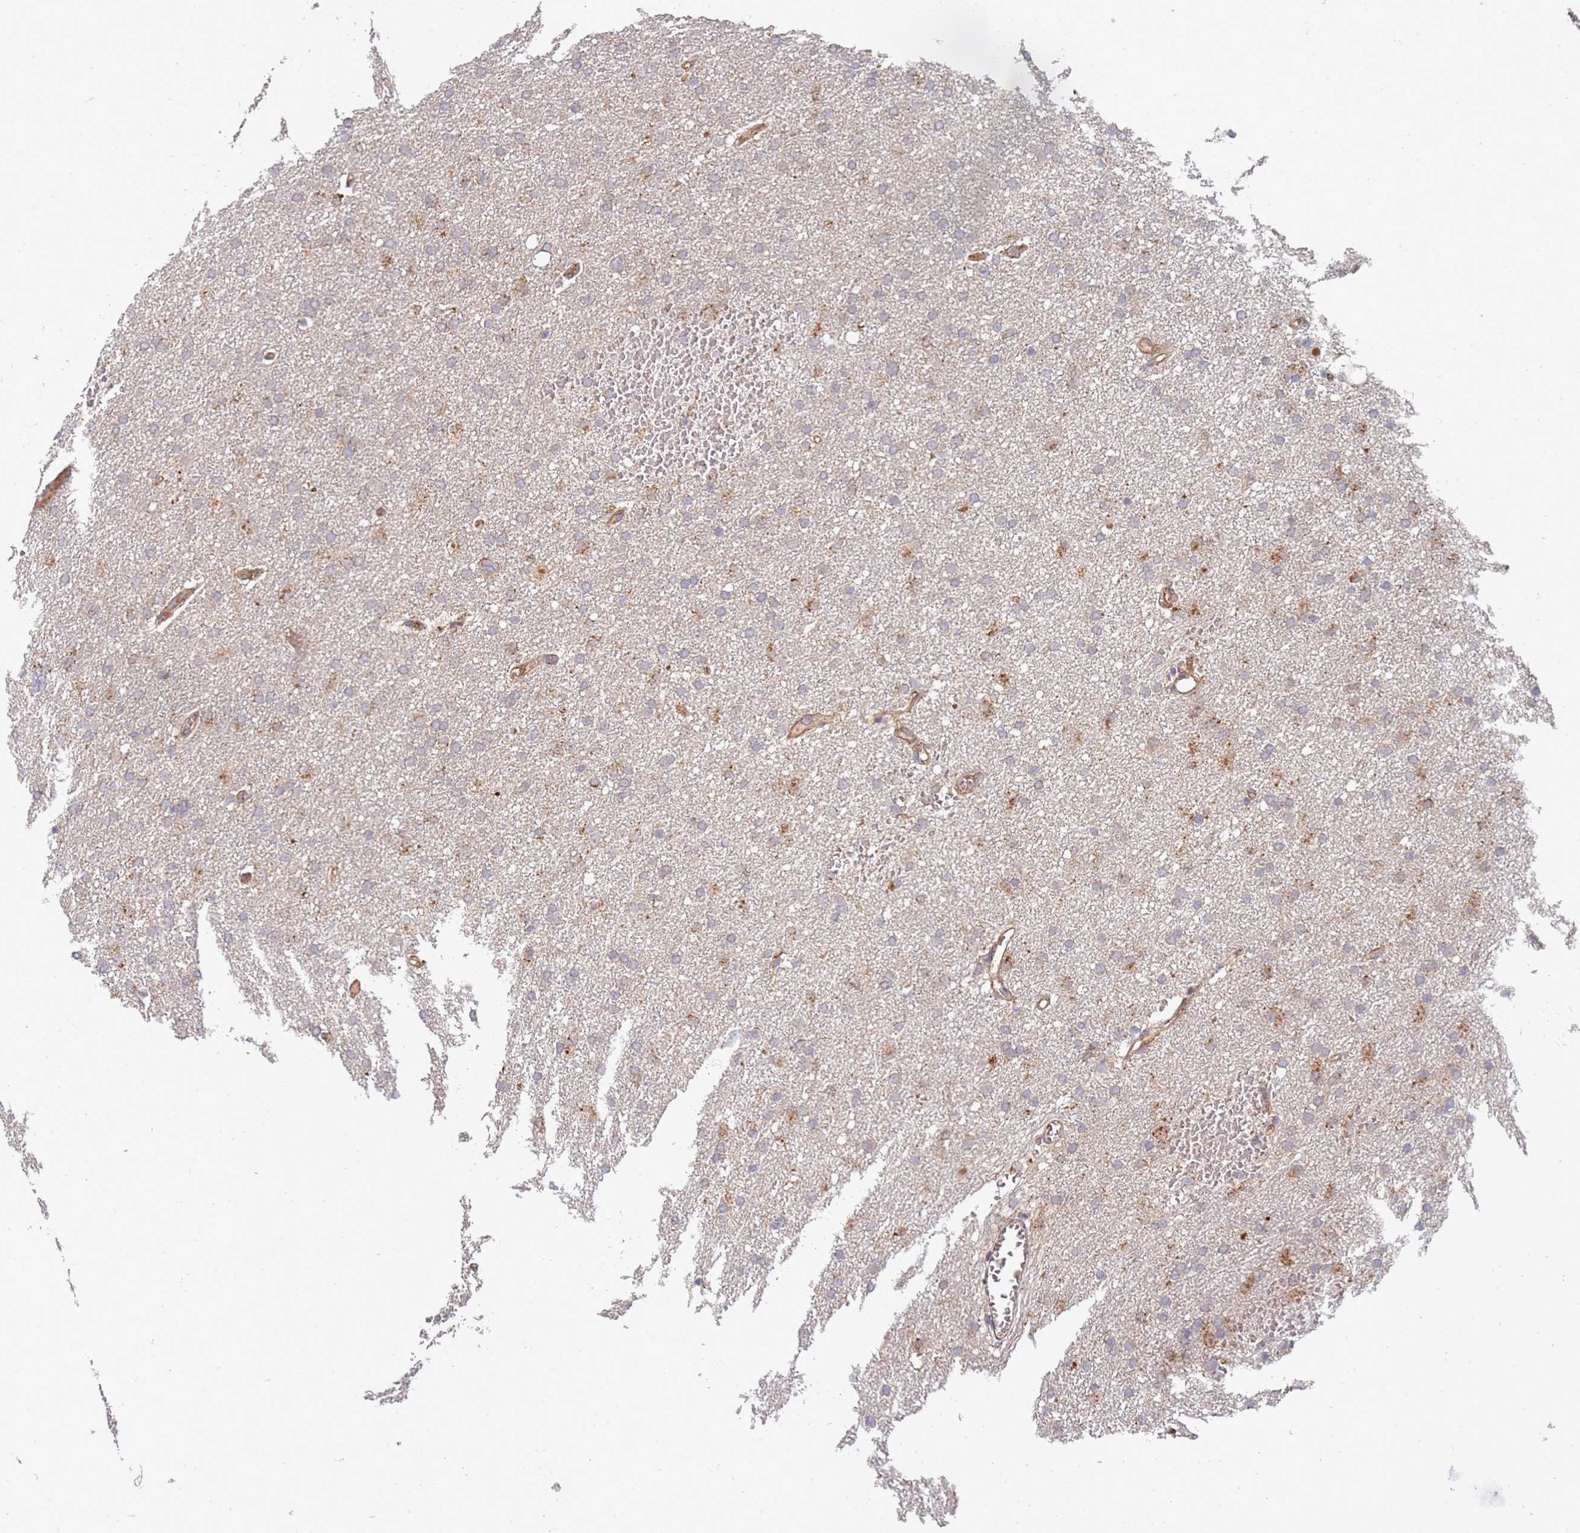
{"staining": {"intensity": "weak", "quantity": "<25%", "location": "cytoplasmic/membranous"}, "tissue": "glioma", "cell_type": "Tumor cells", "image_type": "cancer", "snomed": [{"axis": "morphology", "description": "Glioma, malignant, High grade"}, {"axis": "topography", "description": "Cerebral cortex"}], "caption": "There is no significant staining in tumor cells of malignant glioma (high-grade). (DAB IHC visualized using brightfield microscopy, high magnification).", "gene": "ABCB6", "patient": {"sex": "female", "age": 36}}